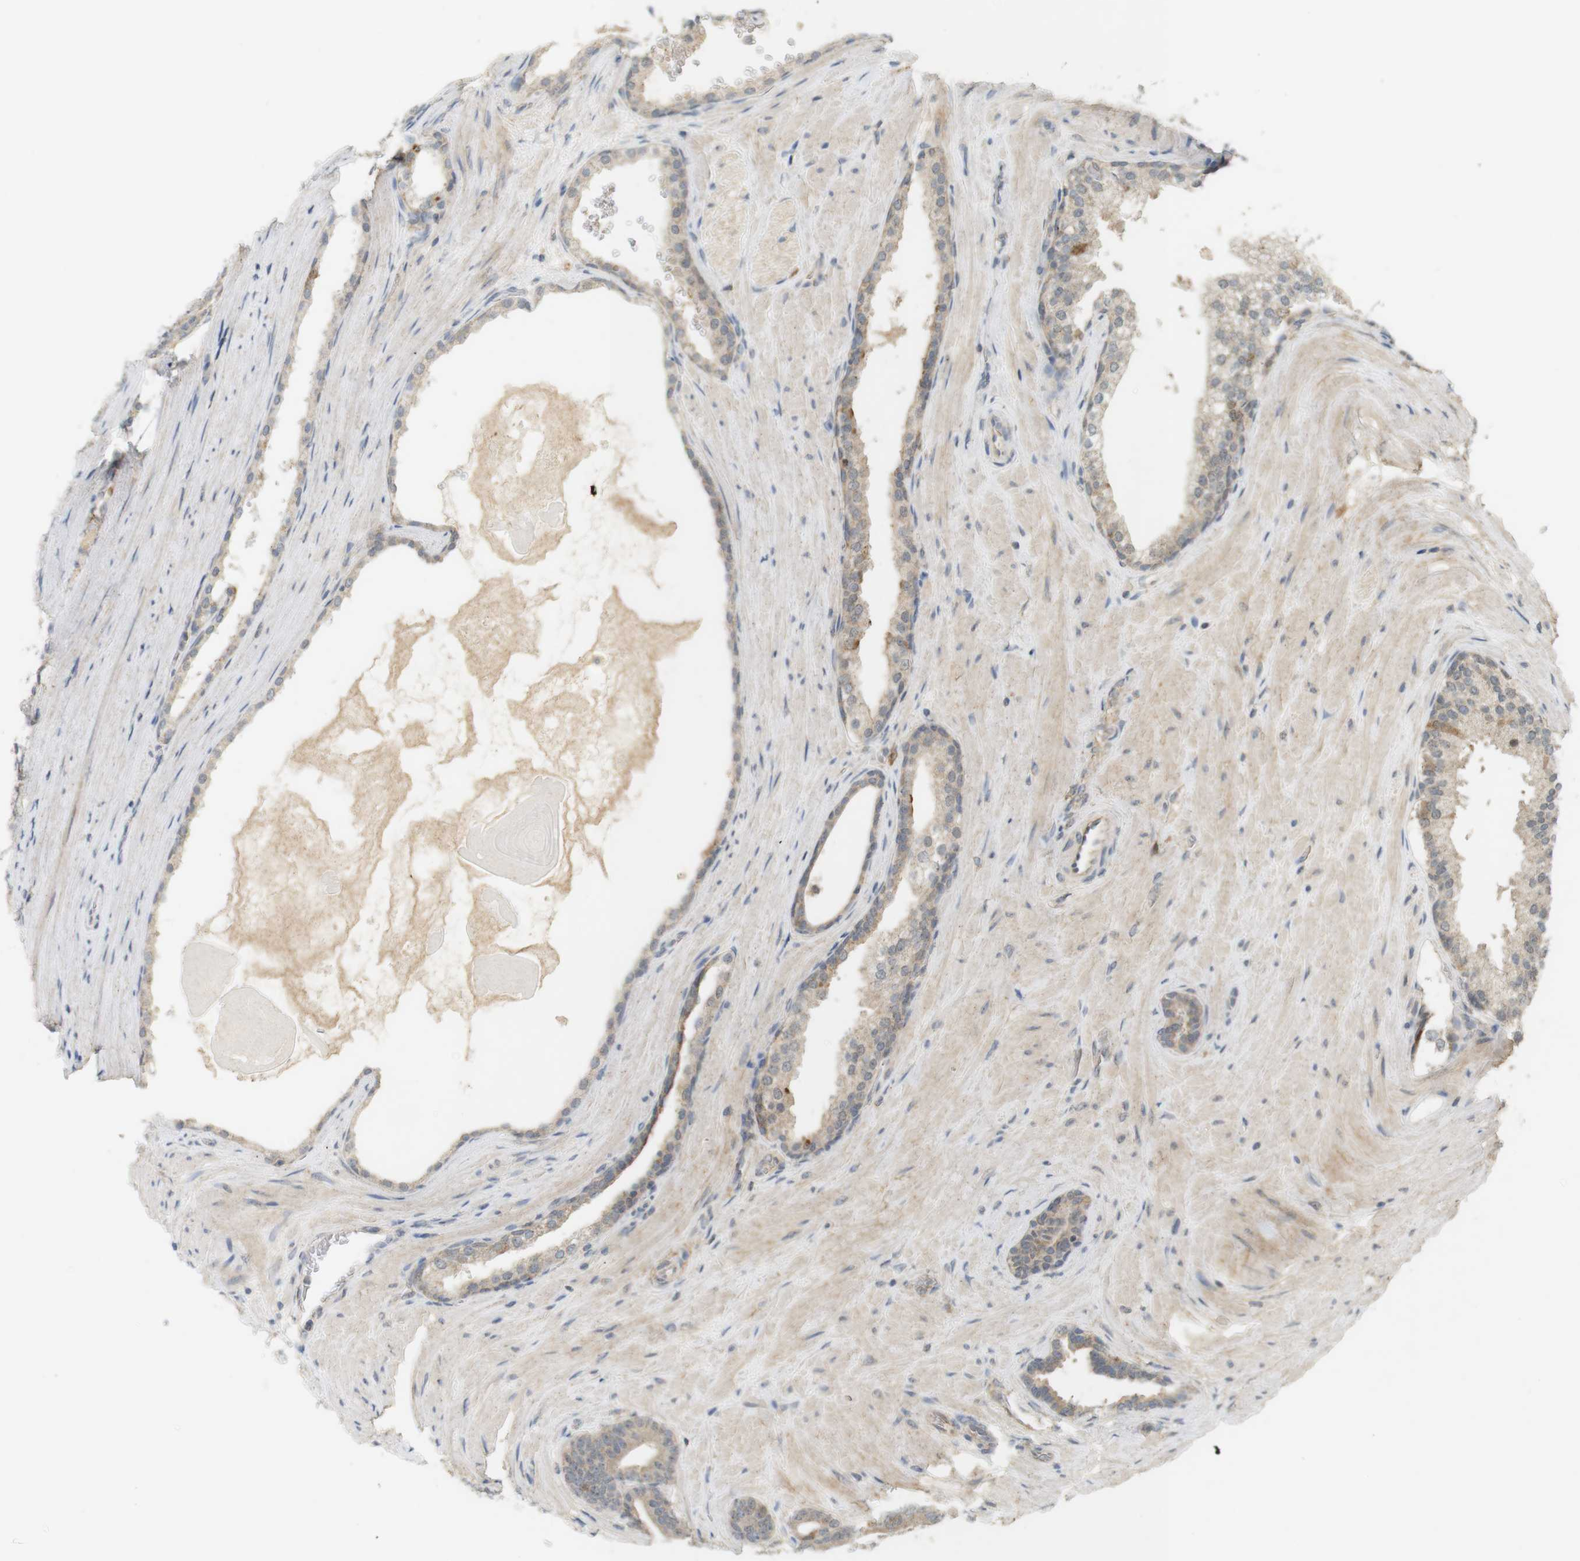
{"staining": {"intensity": "strong", "quantity": "<25%", "location": "cytoplasmic/membranous"}, "tissue": "prostate cancer", "cell_type": "Tumor cells", "image_type": "cancer", "snomed": [{"axis": "morphology", "description": "Adenocarcinoma, High grade"}, {"axis": "topography", "description": "Prostate"}], "caption": "About <25% of tumor cells in human prostate cancer exhibit strong cytoplasmic/membranous protein positivity as visualized by brown immunohistochemical staining.", "gene": "TTK", "patient": {"sex": "male", "age": 60}}